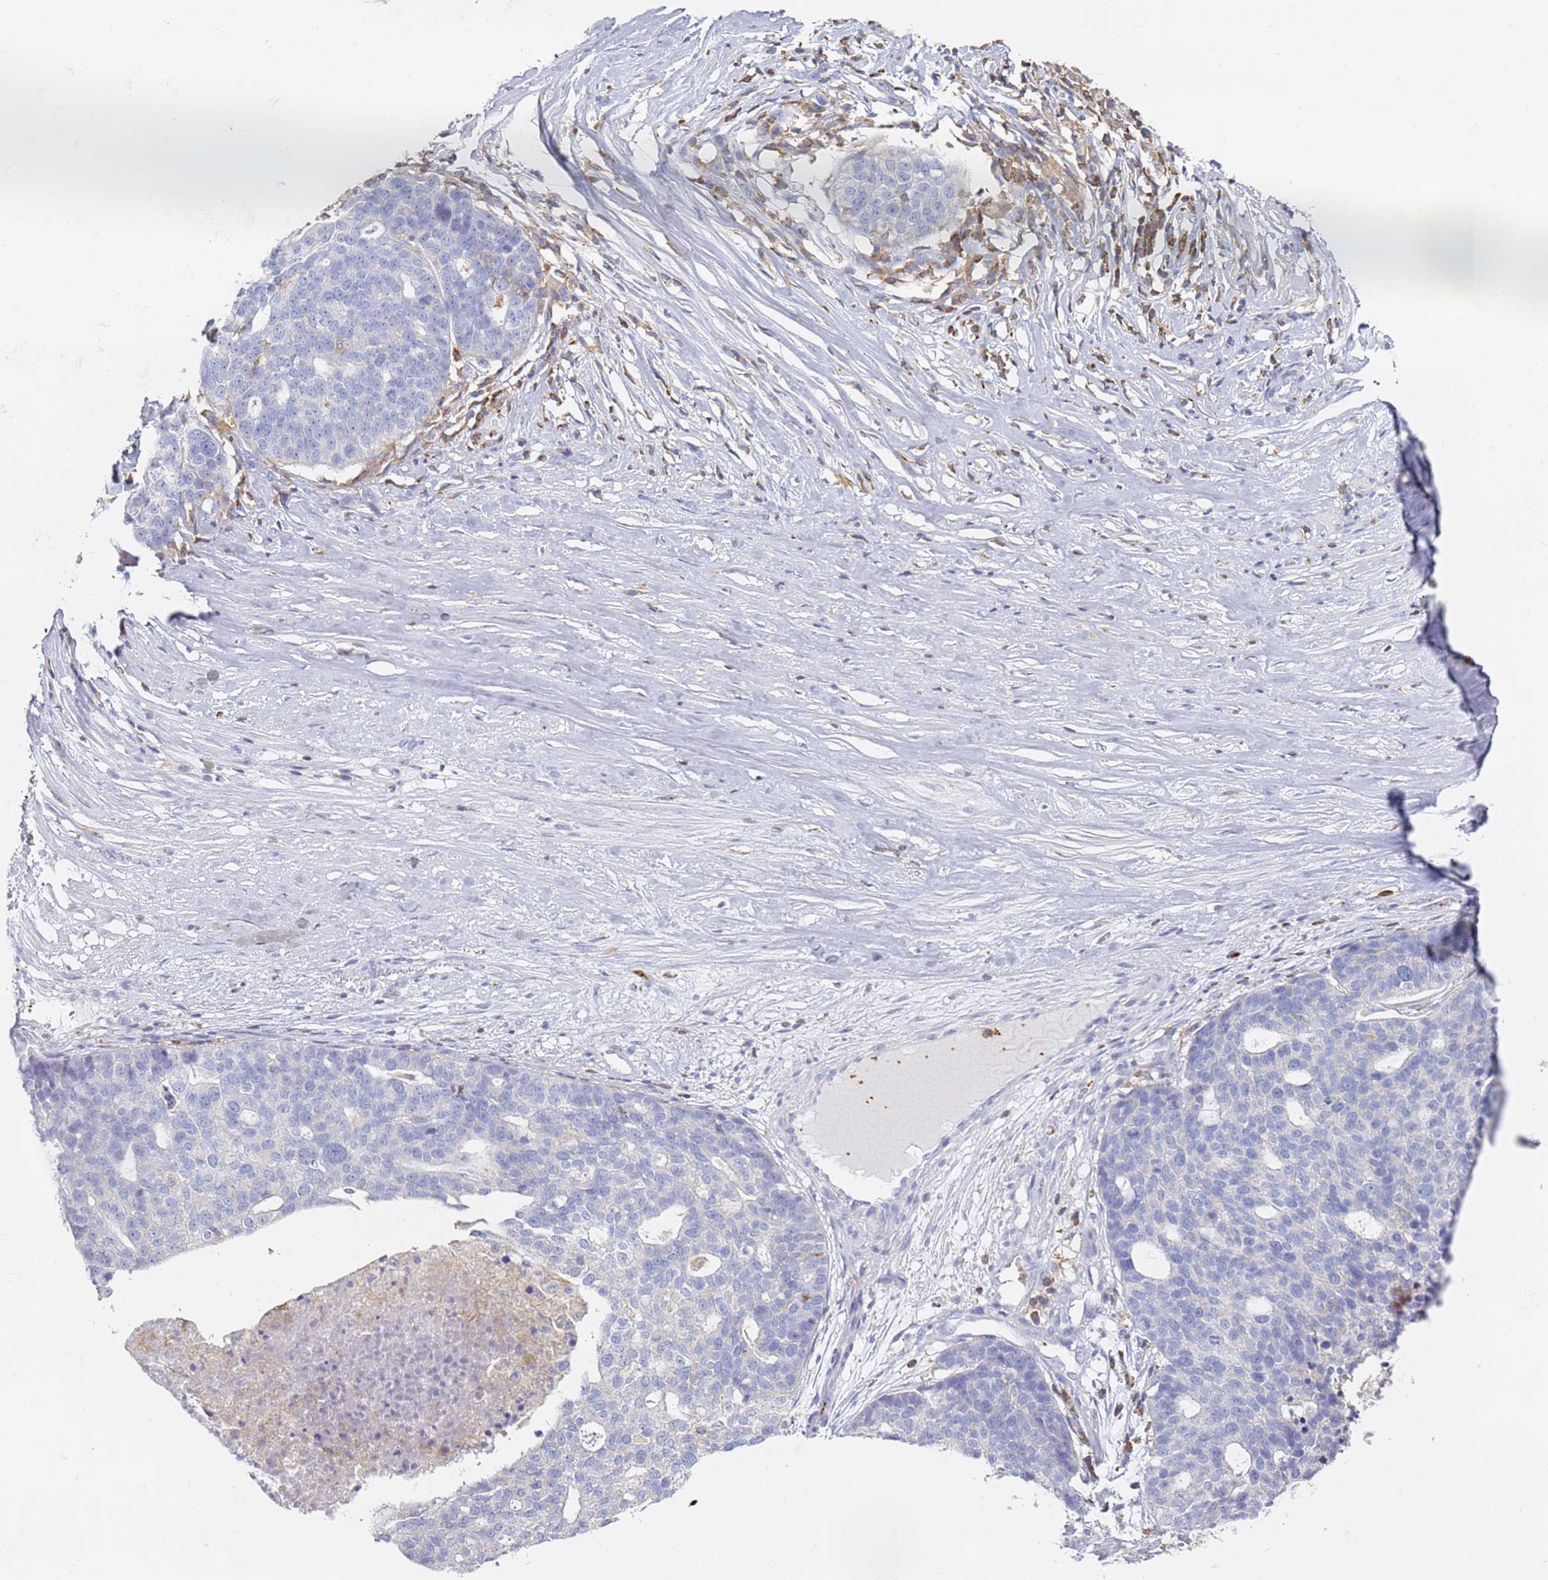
{"staining": {"intensity": "negative", "quantity": "none", "location": "none"}, "tissue": "ovarian cancer", "cell_type": "Tumor cells", "image_type": "cancer", "snomed": [{"axis": "morphology", "description": "Cystadenocarcinoma, serous, NOS"}, {"axis": "topography", "description": "Ovary"}], "caption": "Immunohistochemistry (IHC) photomicrograph of neoplastic tissue: human ovarian cancer stained with DAB (3,3'-diaminobenzidine) reveals no significant protein expression in tumor cells. The staining was performed using DAB to visualize the protein expression in brown, while the nuclei were stained in blue with hematoxylin (Magnification: 20x).", "gene": "BIN2", "patient": {"sex": "female", "age": 59}}